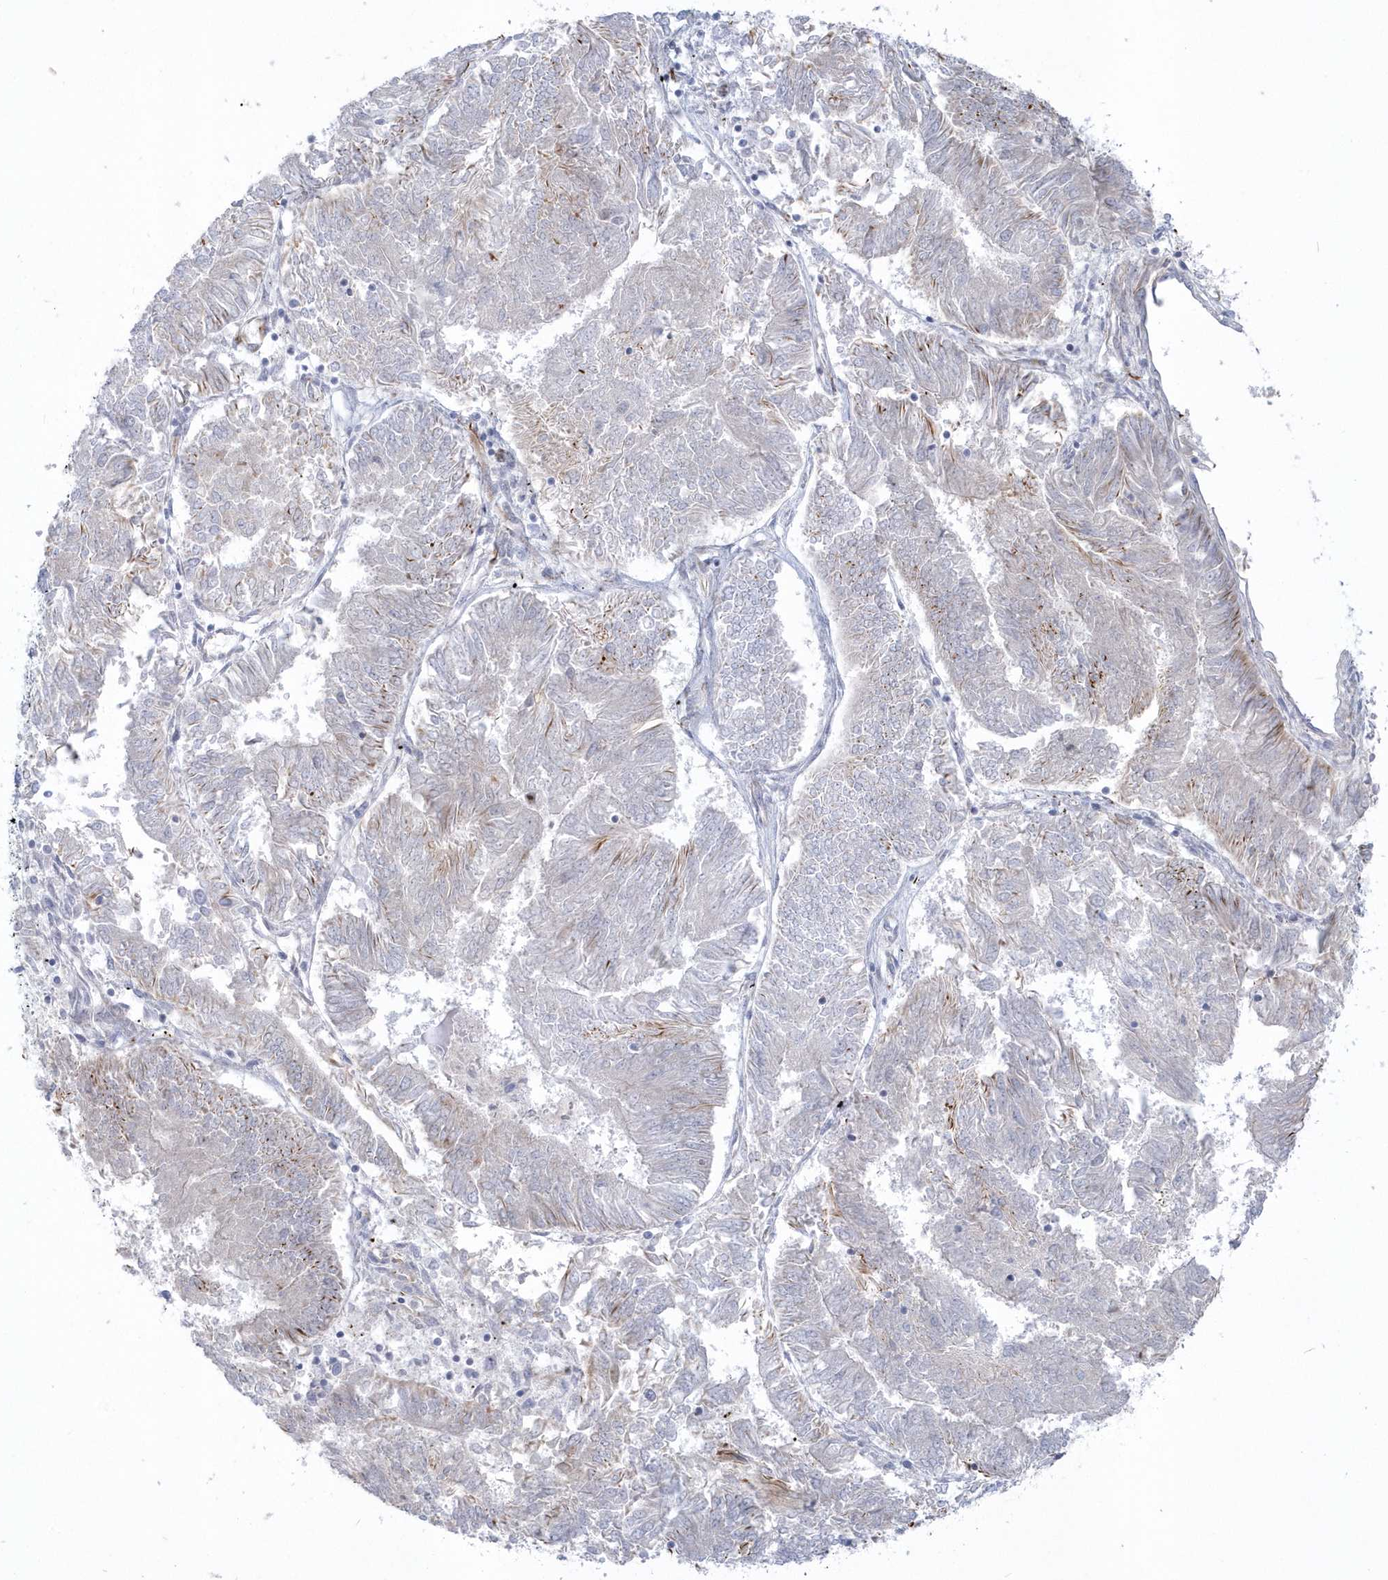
{"staining": {"intensity": "weak", "quantity": "<25%", "location": "cytoplasmic/membranous"}, "tissue": "endometrial cancer", "cell_type": "Tumor cells", "image_type": "cancer", "snomed": [{"axis": "morphology", "description": "Adenocarcinoma, NOS"}, {"axis": "topography", "description": "Endometrium"}], "caption": "IHC histopathology image of neoplastic tissue: human endometrial cancer stained with DAB (3,3'-diaminobenzidine) demonstrates no significant protein expression in tumor cells. (DAB (3,3'-diaminobenzidine) immunohistochemistry (IHC) visualized using brightfield microscopy, high magnification).", "gene": "PPIL6", "patient": {"sex": "female", "age": 58}}